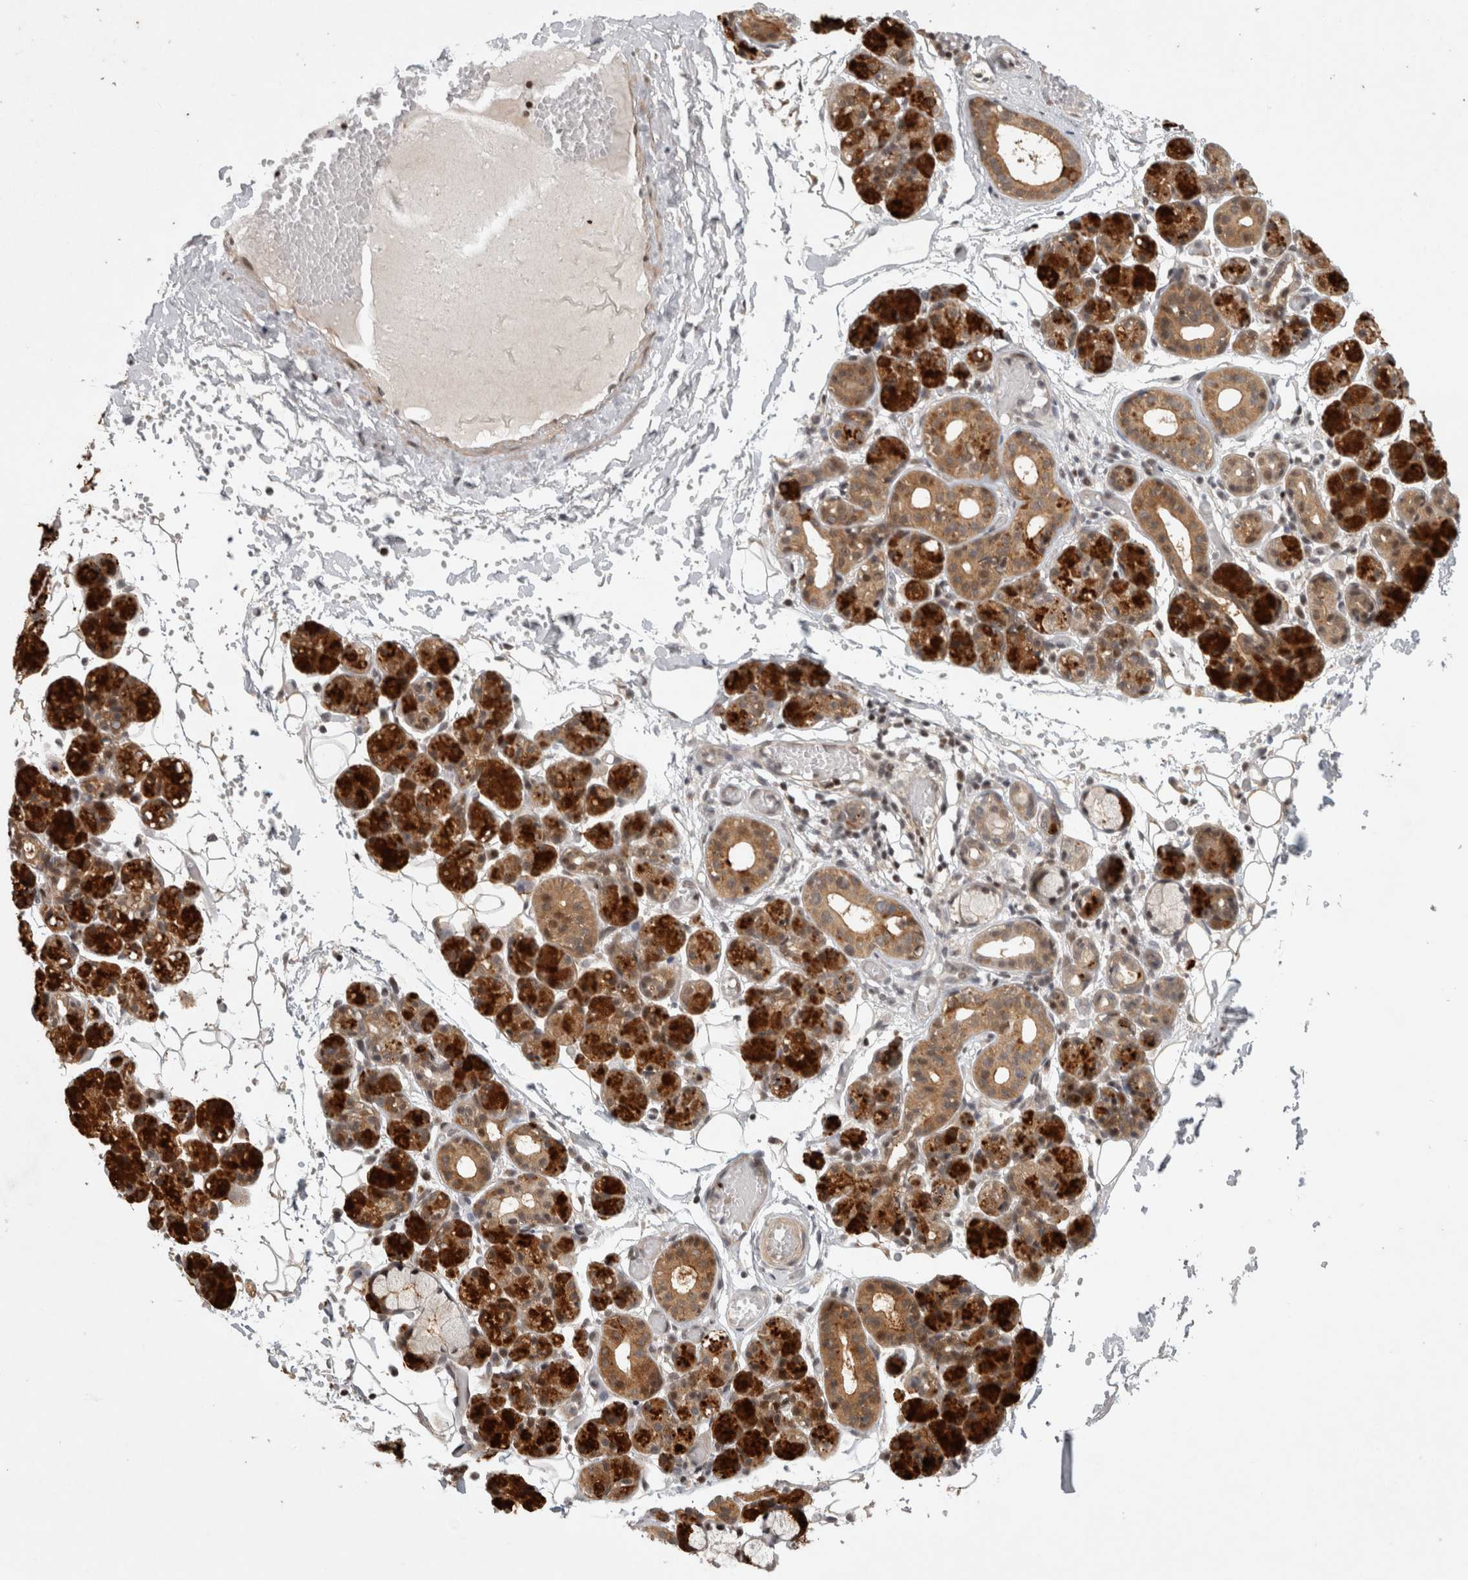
{"staining": {"intensity": "strong", "quantity": ">75%", "location": "cytoplasmic/membranous,nuclear"}, "tissue": "salivary gland", "cell_type": "Glandular cells", "image_type": "normal", "snomed": [{"axis": "morphology", "description": "Normal tissue, NOS"}, {"axis": "topography", "description": "Salivary gland"}], "caption": "Salivary gland stained for a protein (brown) exhibits strong cytoplasmic/membranous,nuclear positive positivity in about >75% of glandular cells.", "gene": "KDM8", "patient": {"sex": "male", "age": 63}}